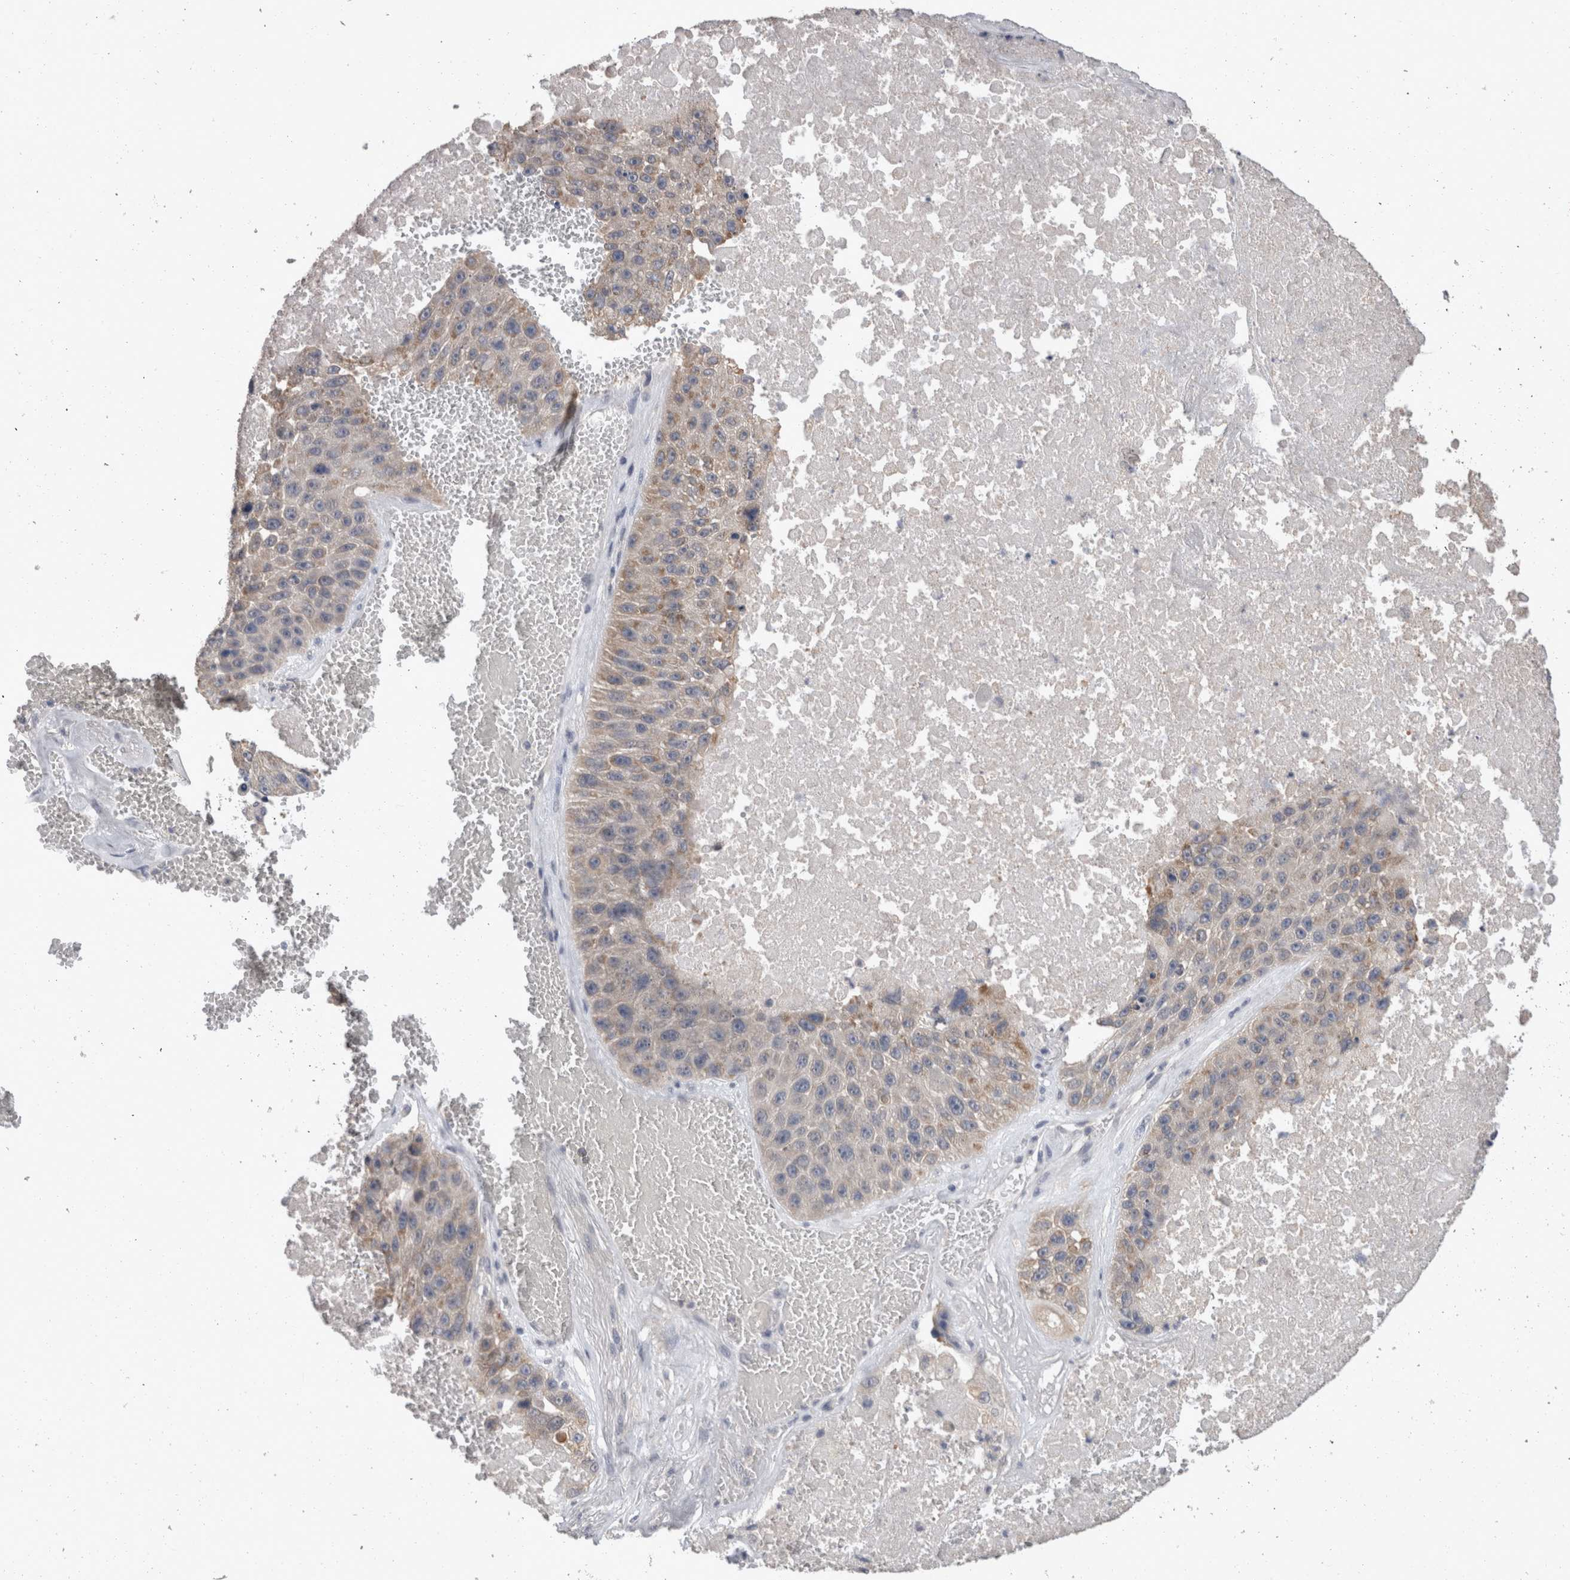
{"staining": {"intensity": "weak", "quantity": "25%-75%", "location": "cytoplasmic/membranous"}, "tissue": "lung cancer", "cell_type": "Tumor cells", "image_type": "cancer", "snomed": [{"axis": "morphology", "description": "Squamous cell carcinoma, NOS"}, {"axis": "topography", "description": "Lung"}], "caption": "Lung squamous cell carcinoma tissue exhibits weak cytoplasmic/membranous positivity in about 25%-75% of tumor cells, visualized by immunohistochemistry. The staining was performed using DAB (3,3'-diaminobenzidine), with brown indicating positive protein expression. Nuclei are stained blue with hematoxylin.", "gene": "FHOD3", "patient": {"sex": "male", "age": 61}}